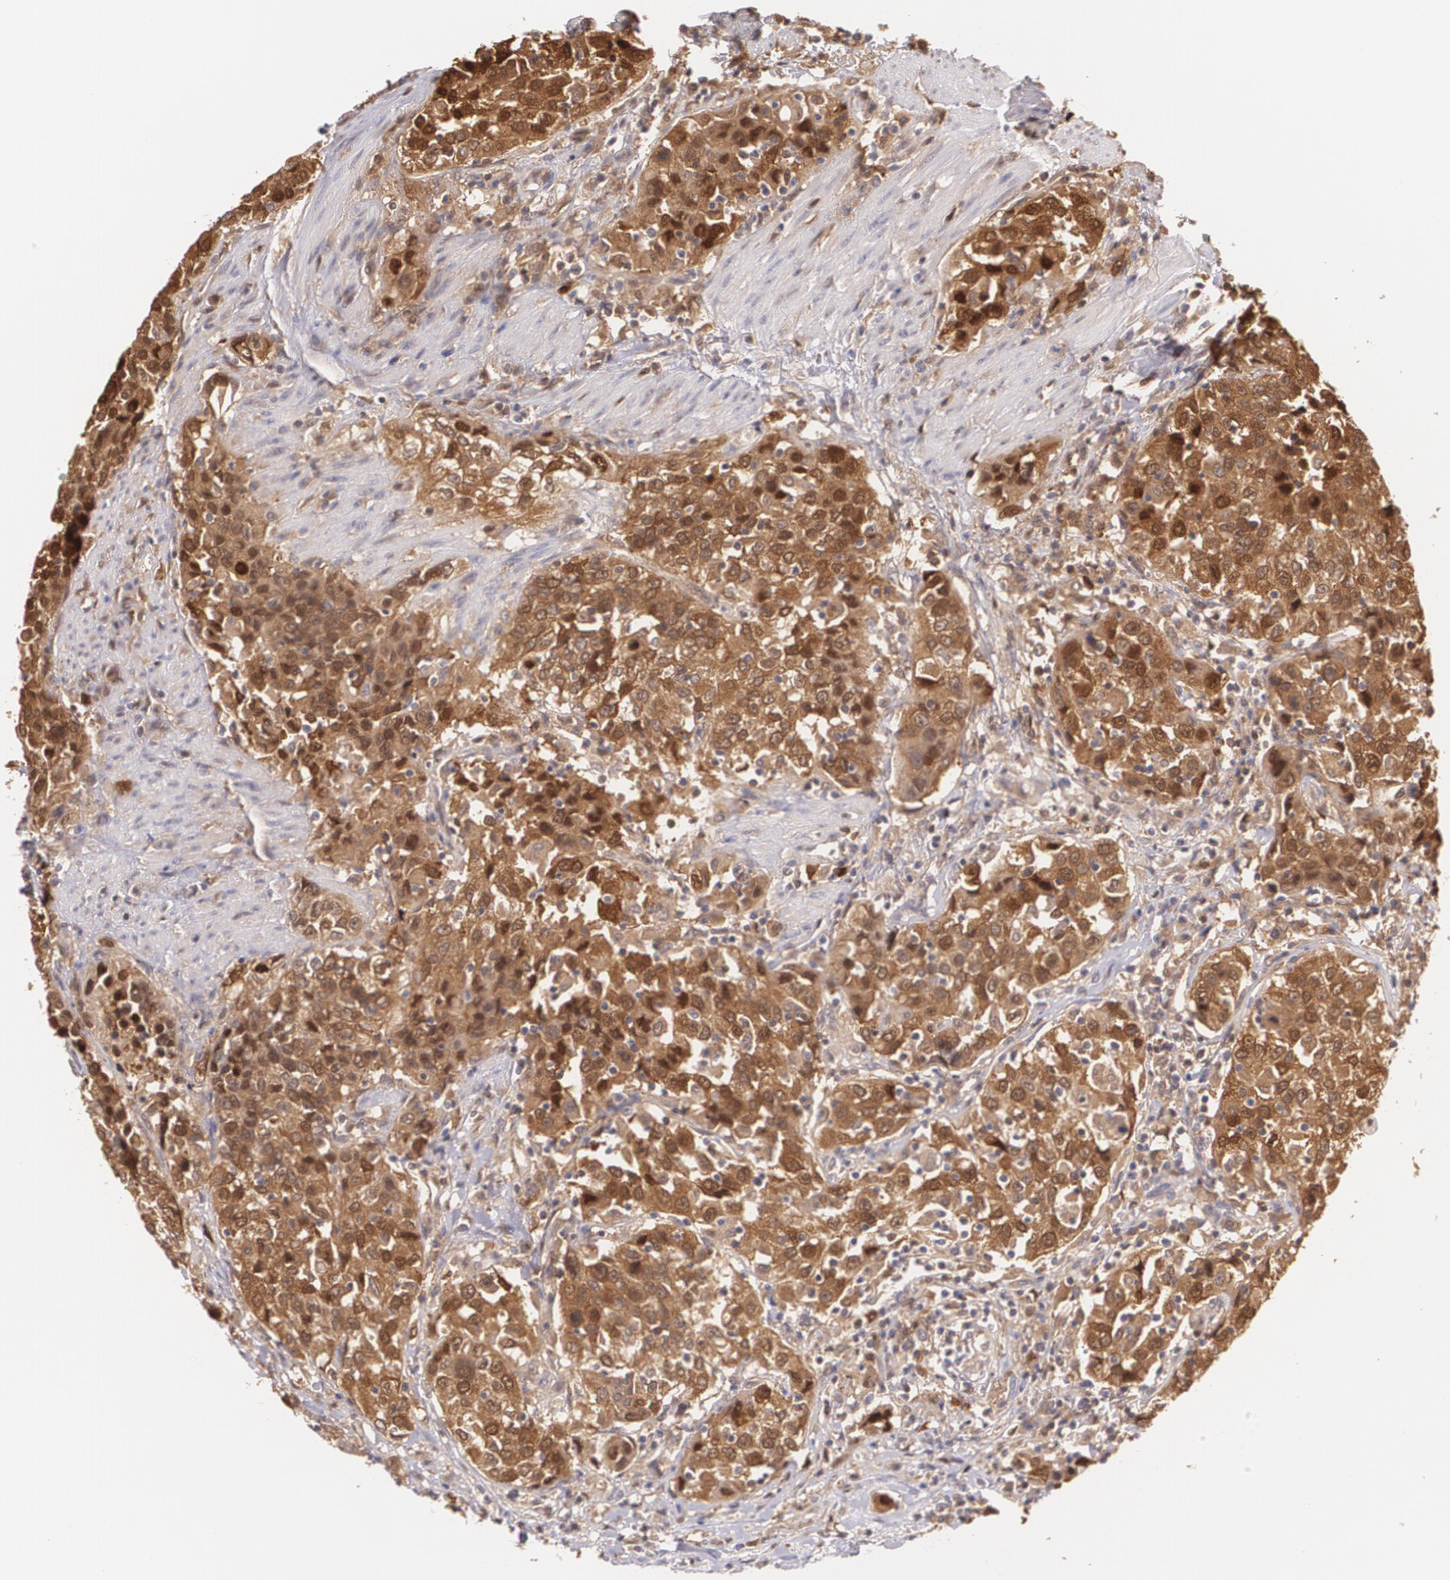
{"staining": {"intensity": "strong", "quantity": ">75%", "location": "cytoplasmic/membranous,nuclear"}, "tissue": "urothelial cancer", "cell_type": "Tumor cells", "image_type": "cancer", "snomed": [{"axis": "morphology", "description": "Urothelial carcinoma, High grade"}, {"axis": "topography", "description": "Urinary bladder"}], "caption": "Human urothelial cancer stained for a protein (brown) demonstrates strong cytoplasmic/membranous and nuclear positive staining in approximately >75% of tumor cells.", "gene": "HSPH1", "patient": {"sex": "female", "age": 80}}